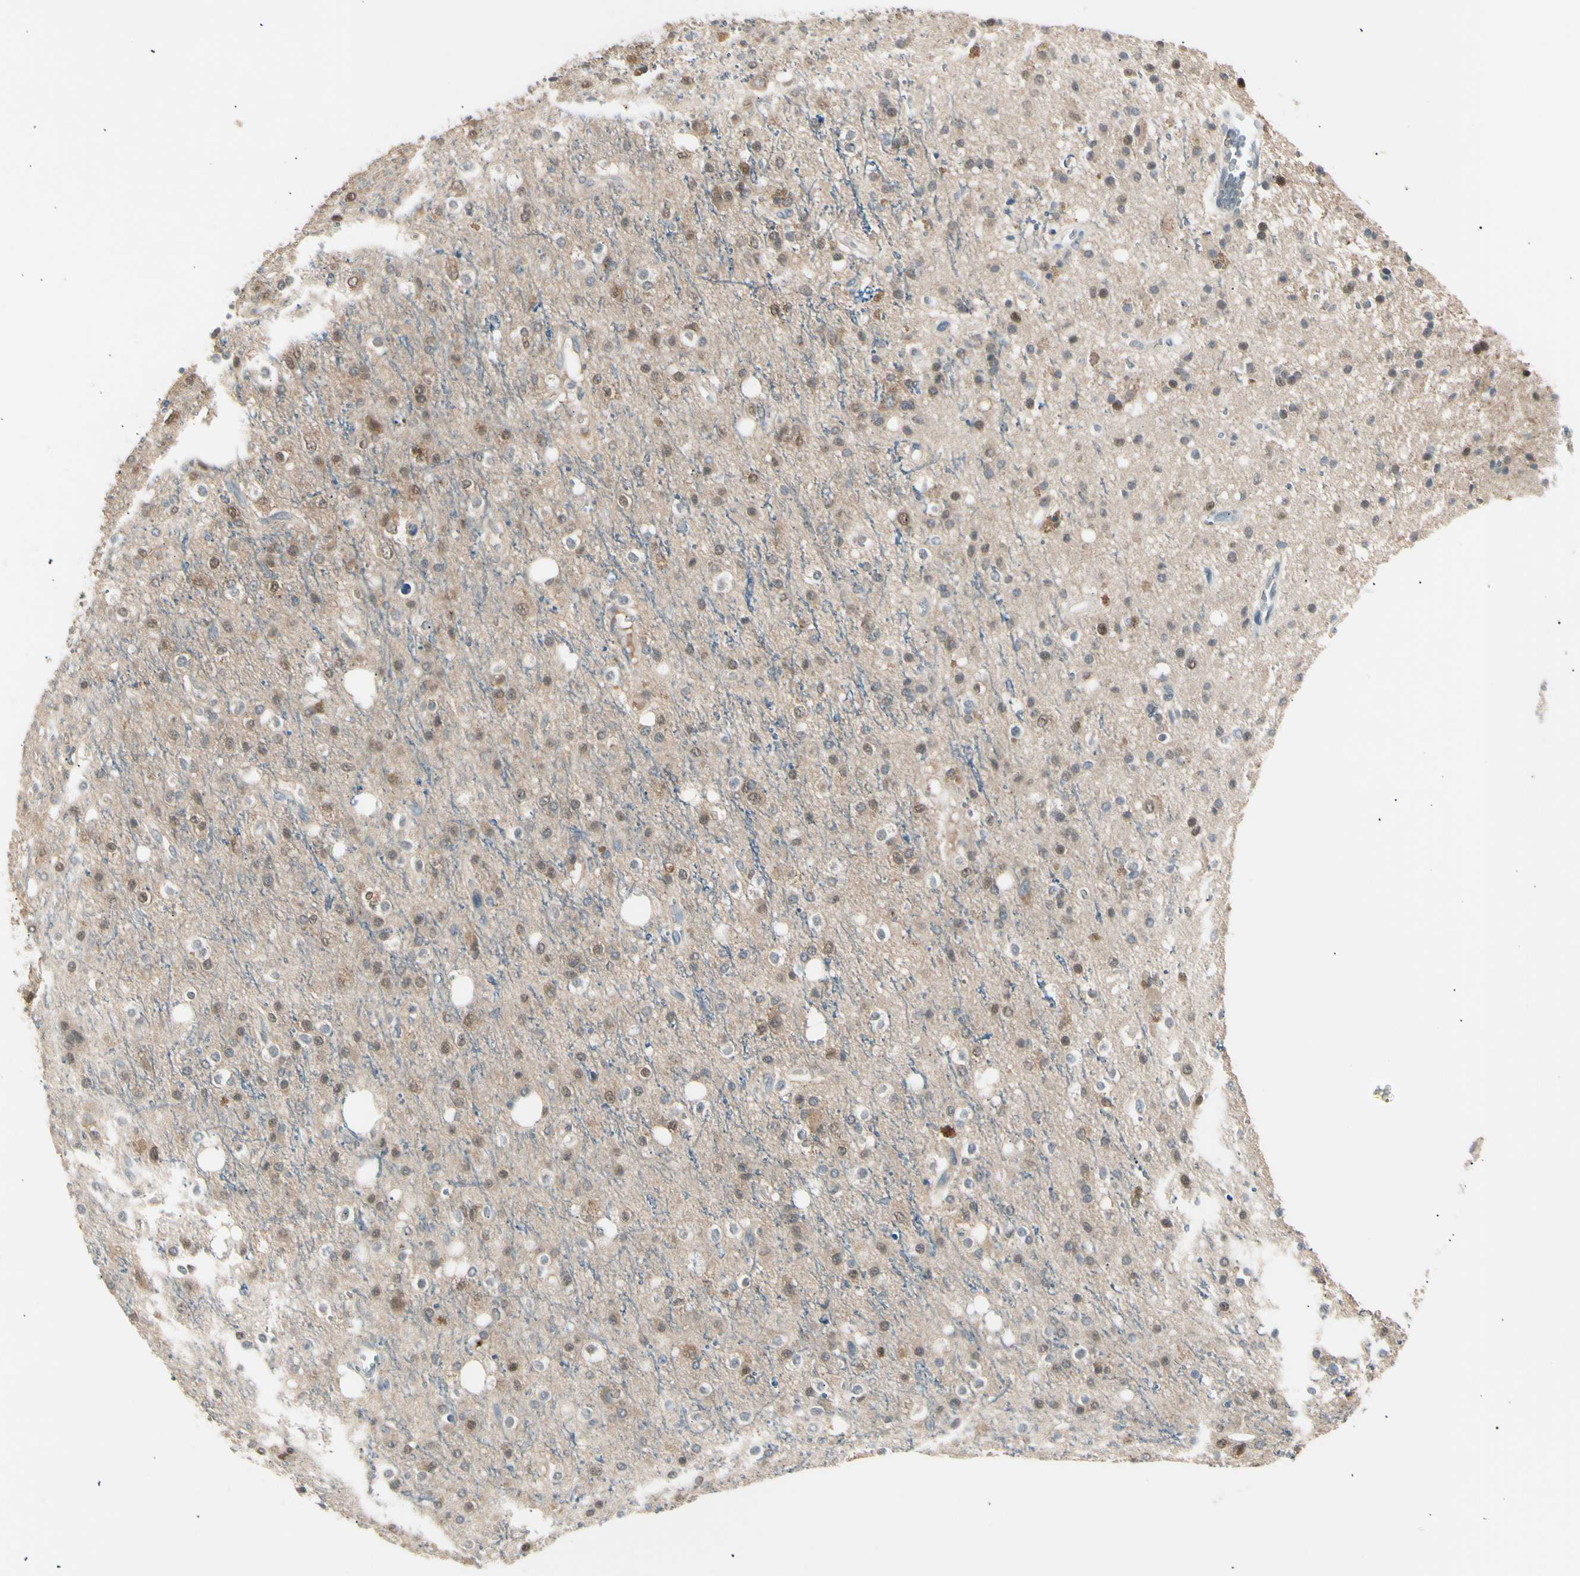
{"staining": {"intensity": "weak", "quantity": "25%-75%", "location": "cytoplasmic/membranous"}, "tissue": "glioma", "cell_type": "Tumor cells", "image_type": "cancer", "snomed": [{"axis": "morphology", "description": "Glioma, malignant, High grade"}, {"axis": "topography", "description": "Brain"}], "caption": "High-grade glioma (malignant) stained for a protein (brown) displays weak cytoplasmic/membranous positive expression in approximately 25%-75% of tumor cells.", "gene": "LHPP", "patient": {"sex": "male", "age": 47}}